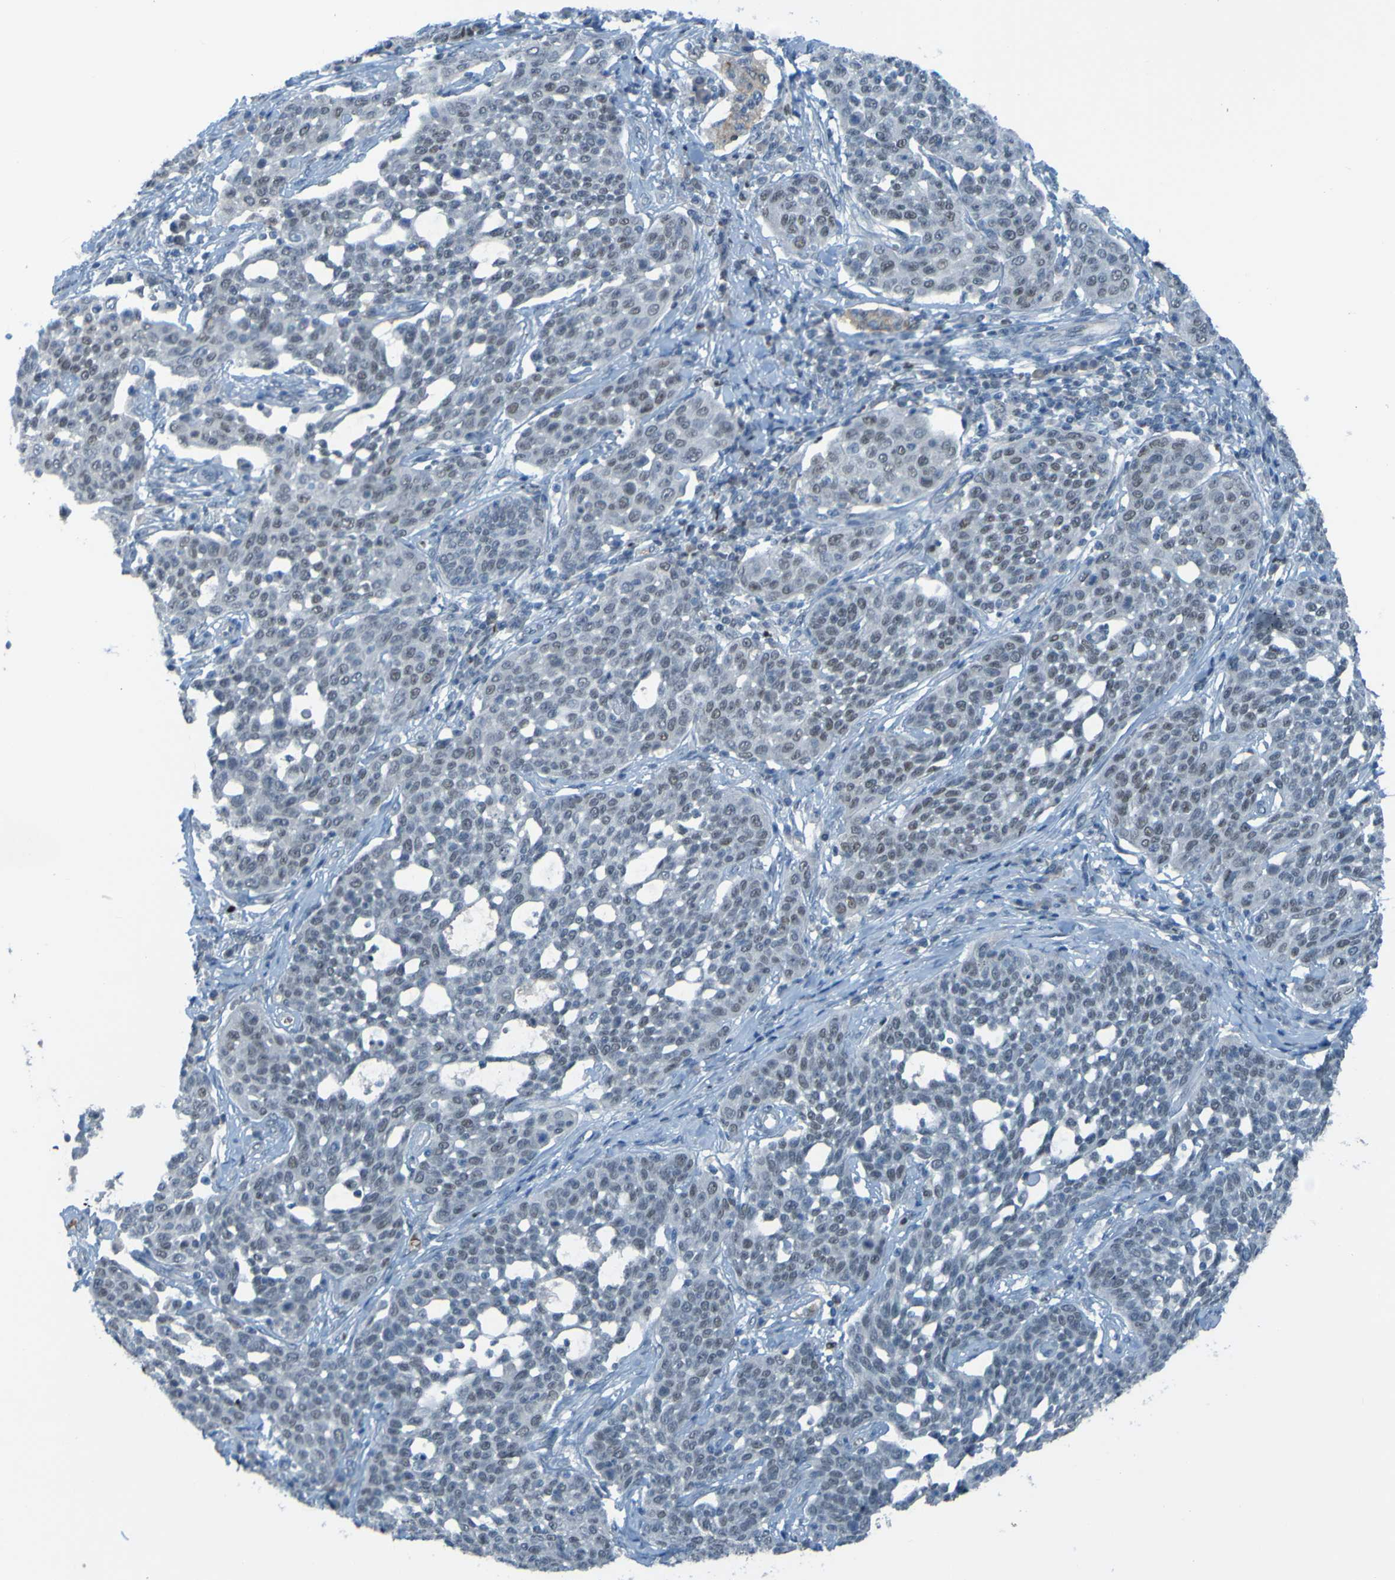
{"staining": {"intensity": "negative", "quantity": "none", "location": "none"}, "tissue": "cervical cancer", "cell_type": "Tumor cells", "image_type": "cancer", "snomed": [{"axis": "morphology", "description": "Squamous cell carcinoma, NOS"}, {"axis": "topography", "description": "Cervix"}], "caption": "Human cervical cancer (squamous cell carcinoma) stained for a protein using IHC exhibits no positivity in tumor cells.", "gene": "USP36", "patient": {"sex": "female", "age": 34}}